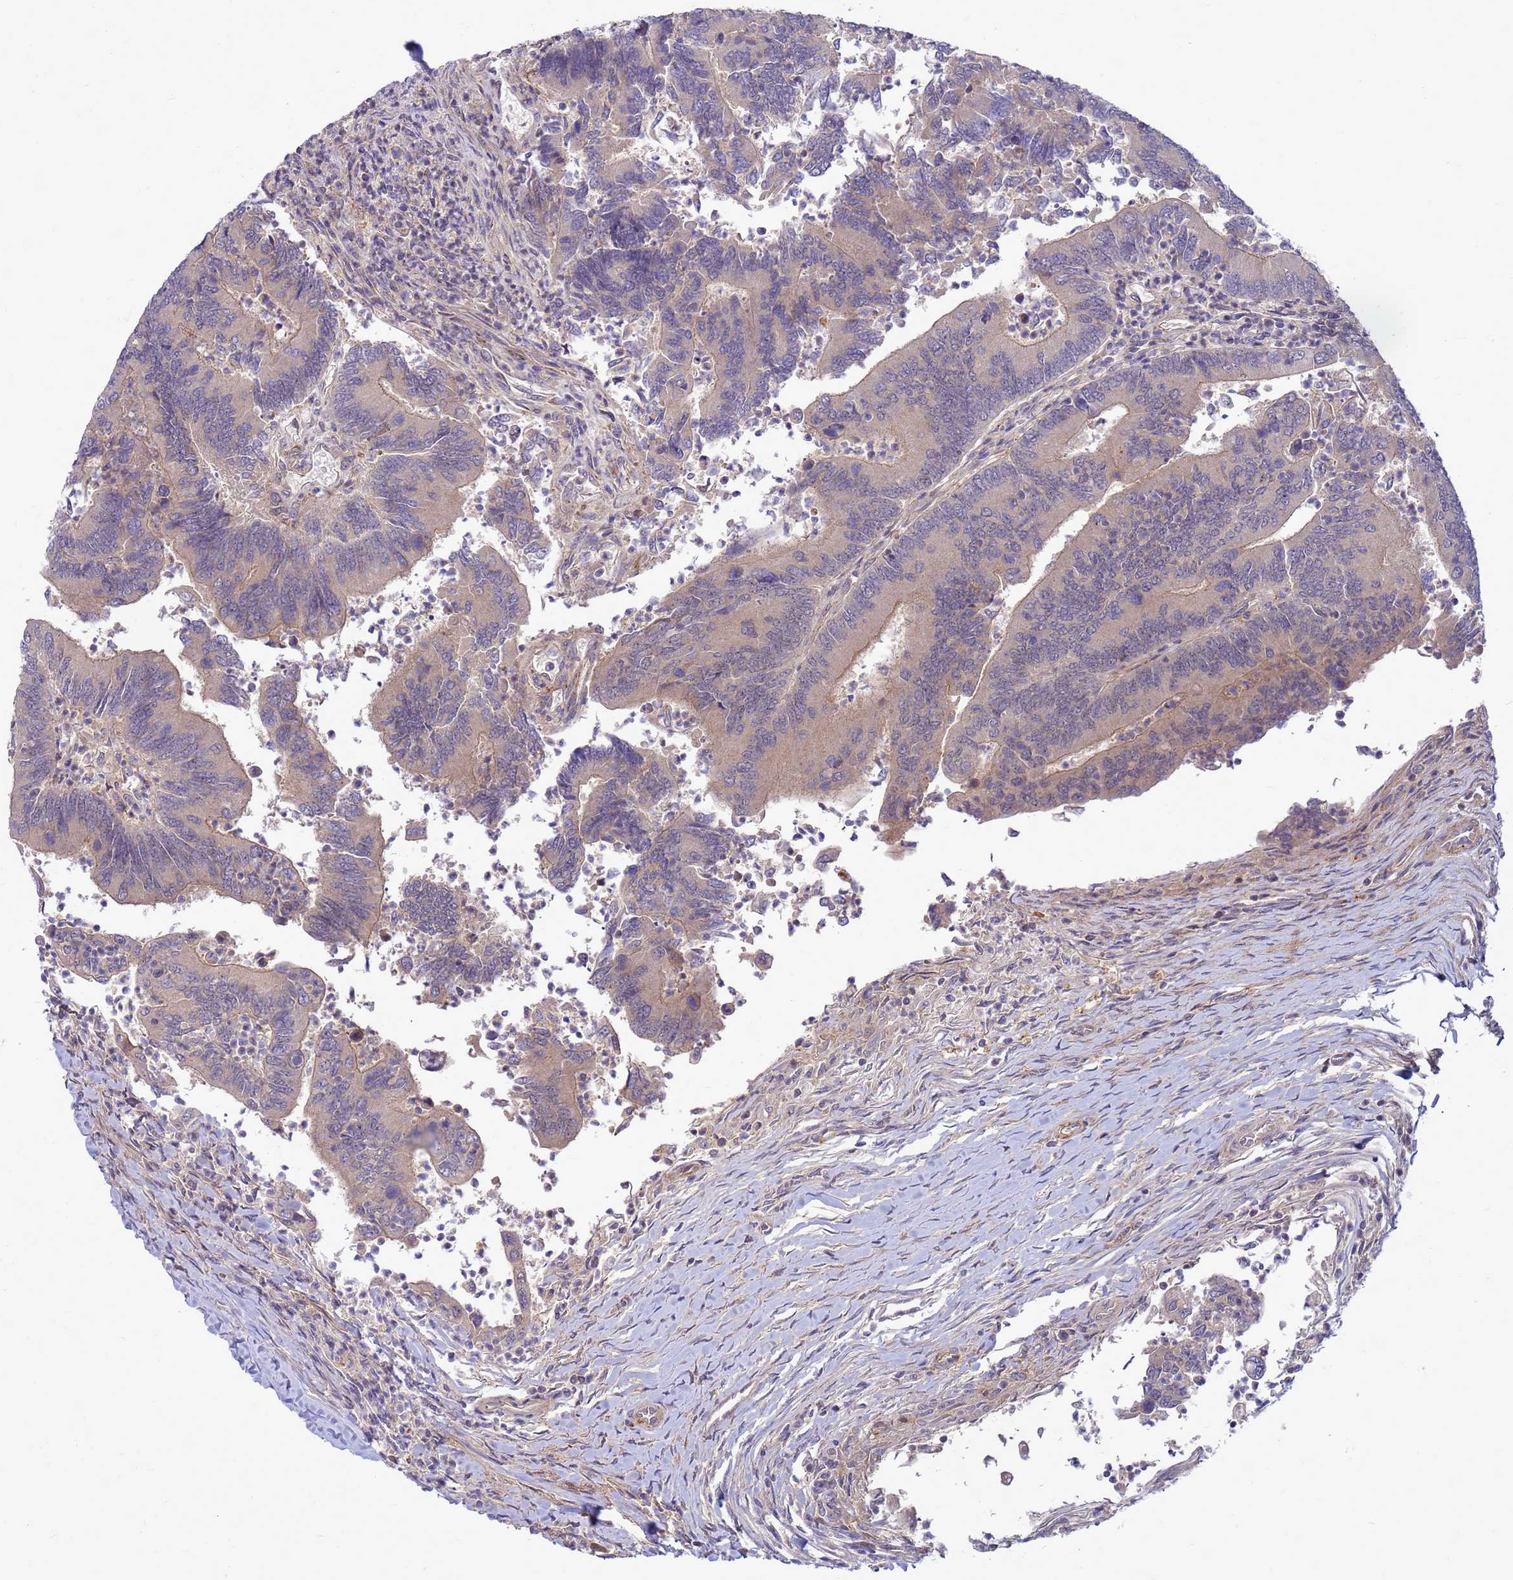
{"staining": {"intensity": "weak", "quantity": ">75%", "location": "cytoplasmic/membranous"}, "tissue": "colorectal cancer", "cell_type": "Tumor cells", "image_type": "cancer", "snomed": [{"axis": "morphology", "description": "Adenocarcinoma, NOS"}, {"axis": "topography", "description": "Colon"}], "caption": "Brown immunohistochemical staining in colorectal cancer (adenocarcinoma) exhibits weak cytoplasmic/membranous positivity in about >75% of tumor cells.", "gene": "ENOPH1", "patient": {"sex": "female", "age": 67}}